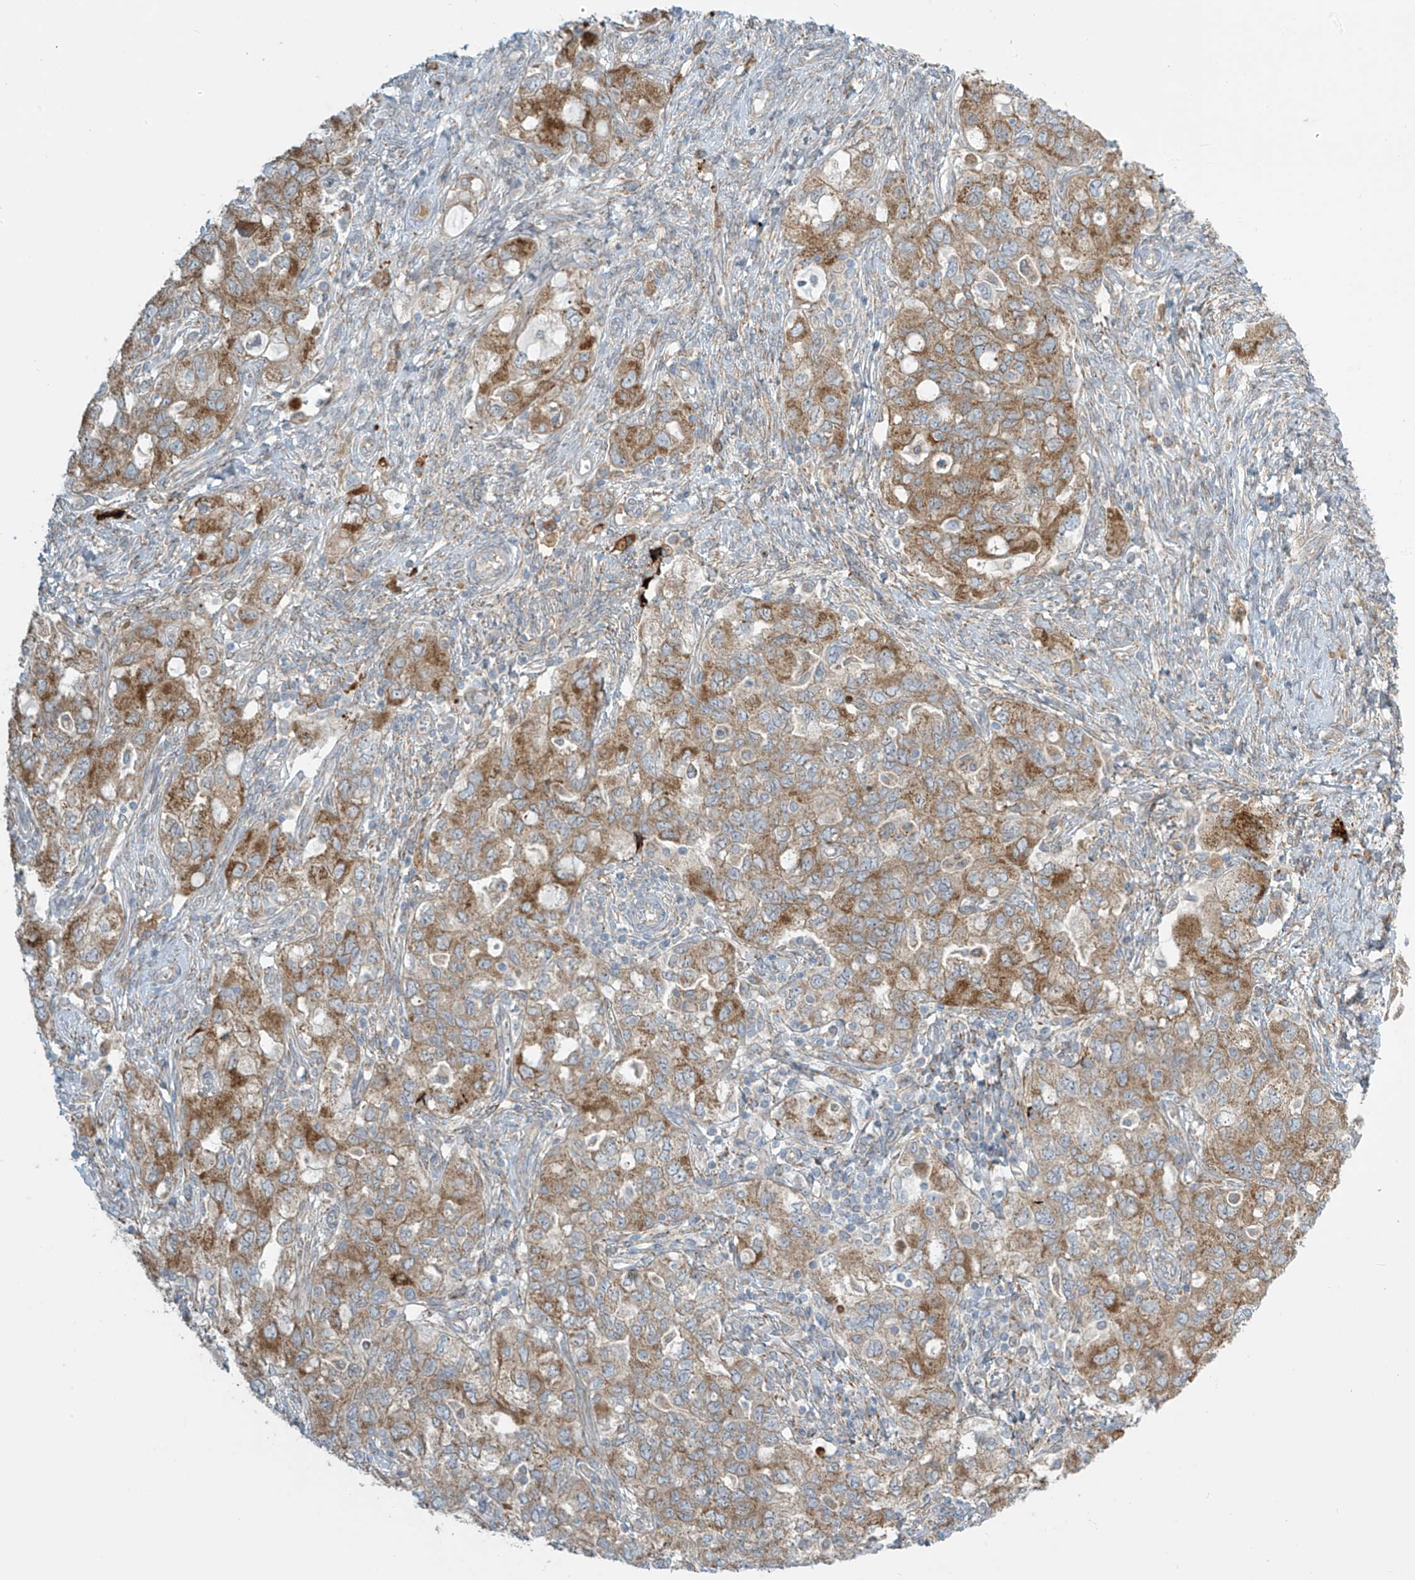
{"staining": {"intensity": "moderate", "quantity": ">75%", "location": "cytoplasmic/membranous"}, "tissue": "ovarian cancer", "cell_type": "Tumor cells", "image_type": "cancer", "snomed": [{"axis": "morphology", "description": "Carcinoma, NOS"}, {"axis": "morphology", "description": "Cystadenocarcinoma, serous, NOS"}, {"axis": "topography", "description": "Ovary"}], "caption": "Immunohistochemistry (DAB (3,3'-diaminobenzidine)) staining of serous cystadenocarcinoma (ovarian) demonstrates moderate cytoplasmic/membranous protein expression in about >75% of tumor cells.", "gene": "LZTS3", "patient": {"sex": "female", "age": 69}}